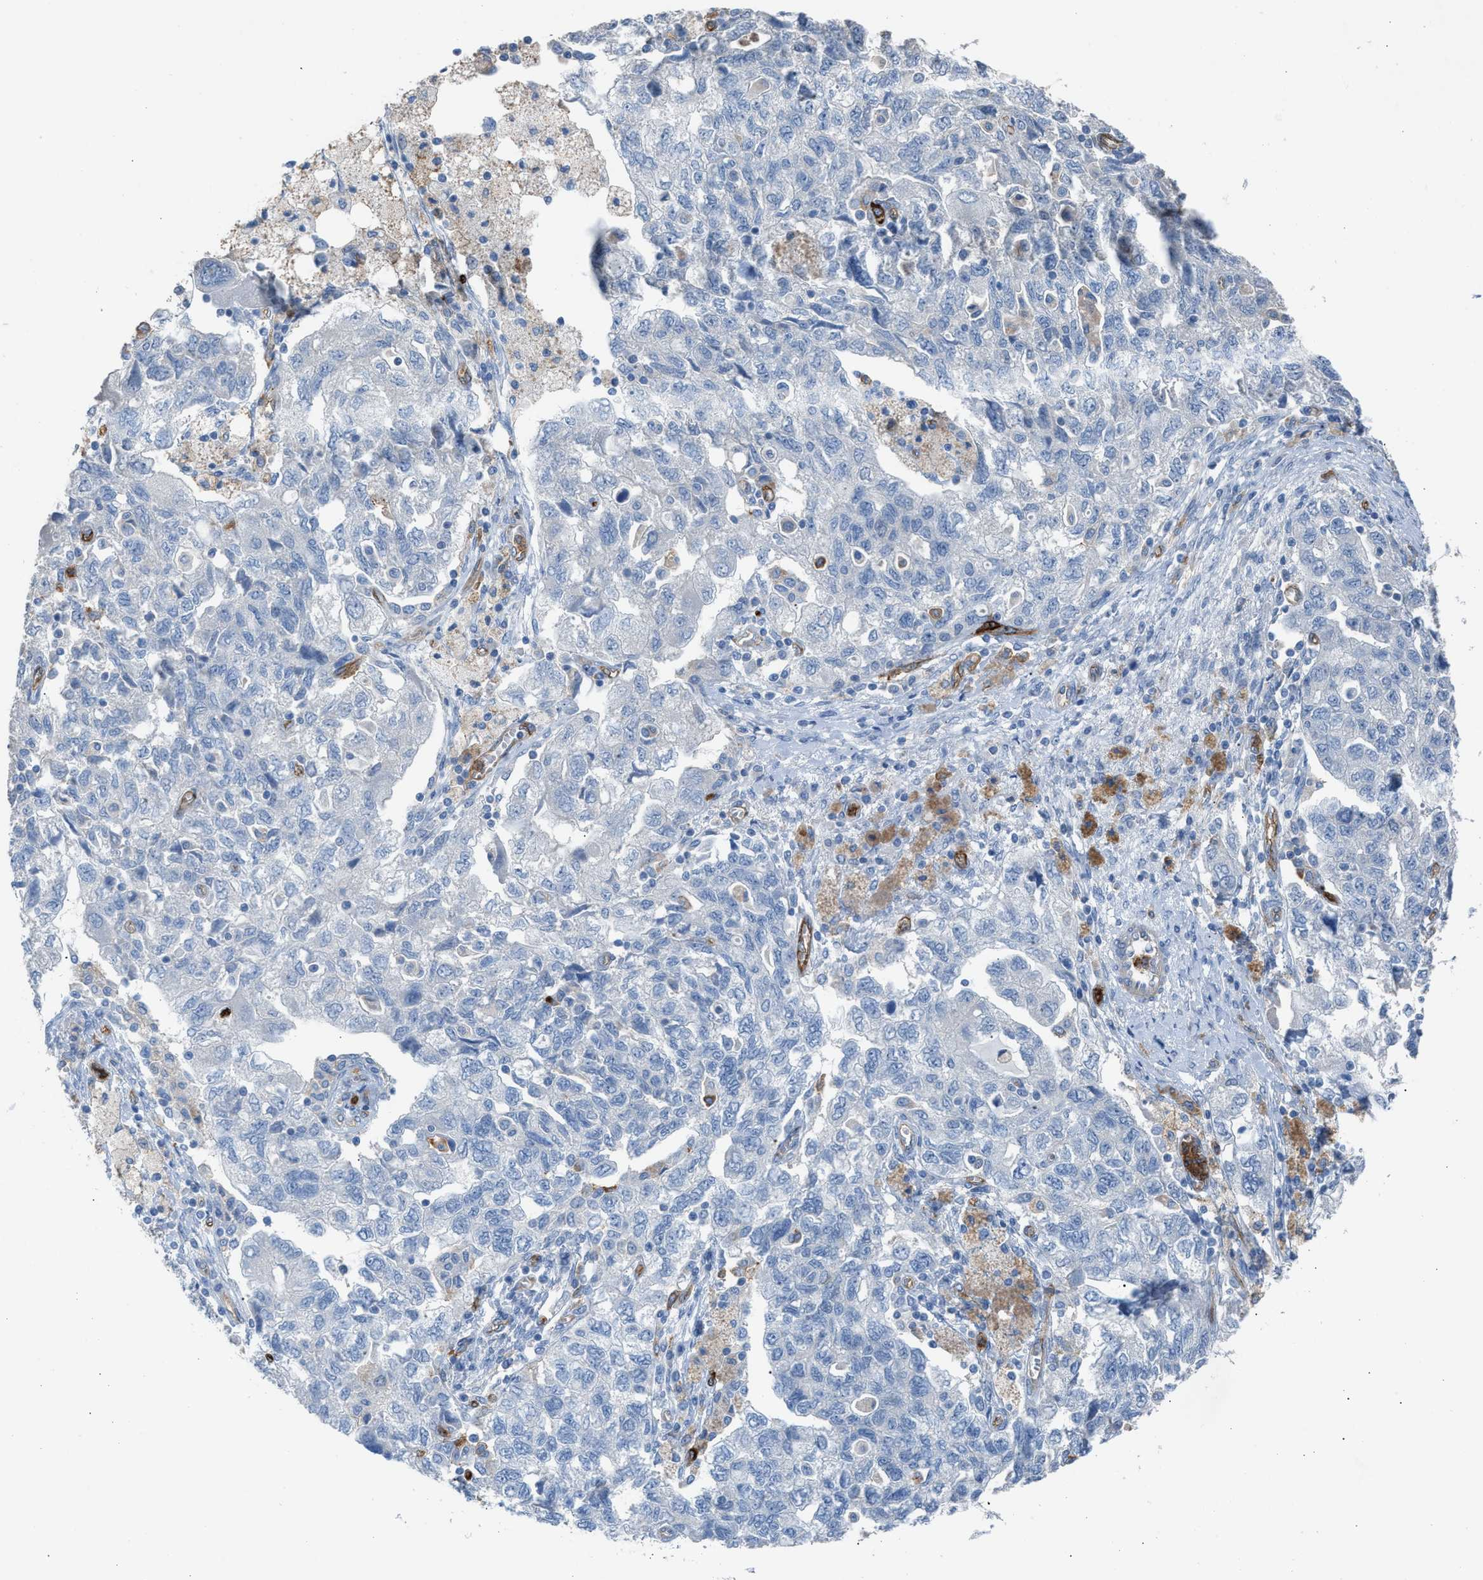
{"staining": {"intensity": "negative", "quantity": "none", "location": "none"}, "tissue": "ovarian cancer", "cell_type": "Tumor cells", "image_type": "cancer", "snomed": [{"axis": "morphology", "description": "Carcinoma, NOS"}, {"axis": "morphology", "description": "Cystadenocarcinoma, serous, NOS"}, {"axis": "topography", "description": "Ovary"}], "caption": "Micrograph shows no protein staining in tumor cells of carcinoma (ovarian) tissue.", "gene": "DYSF", "patient": {"sex": "female", "age": 69}}